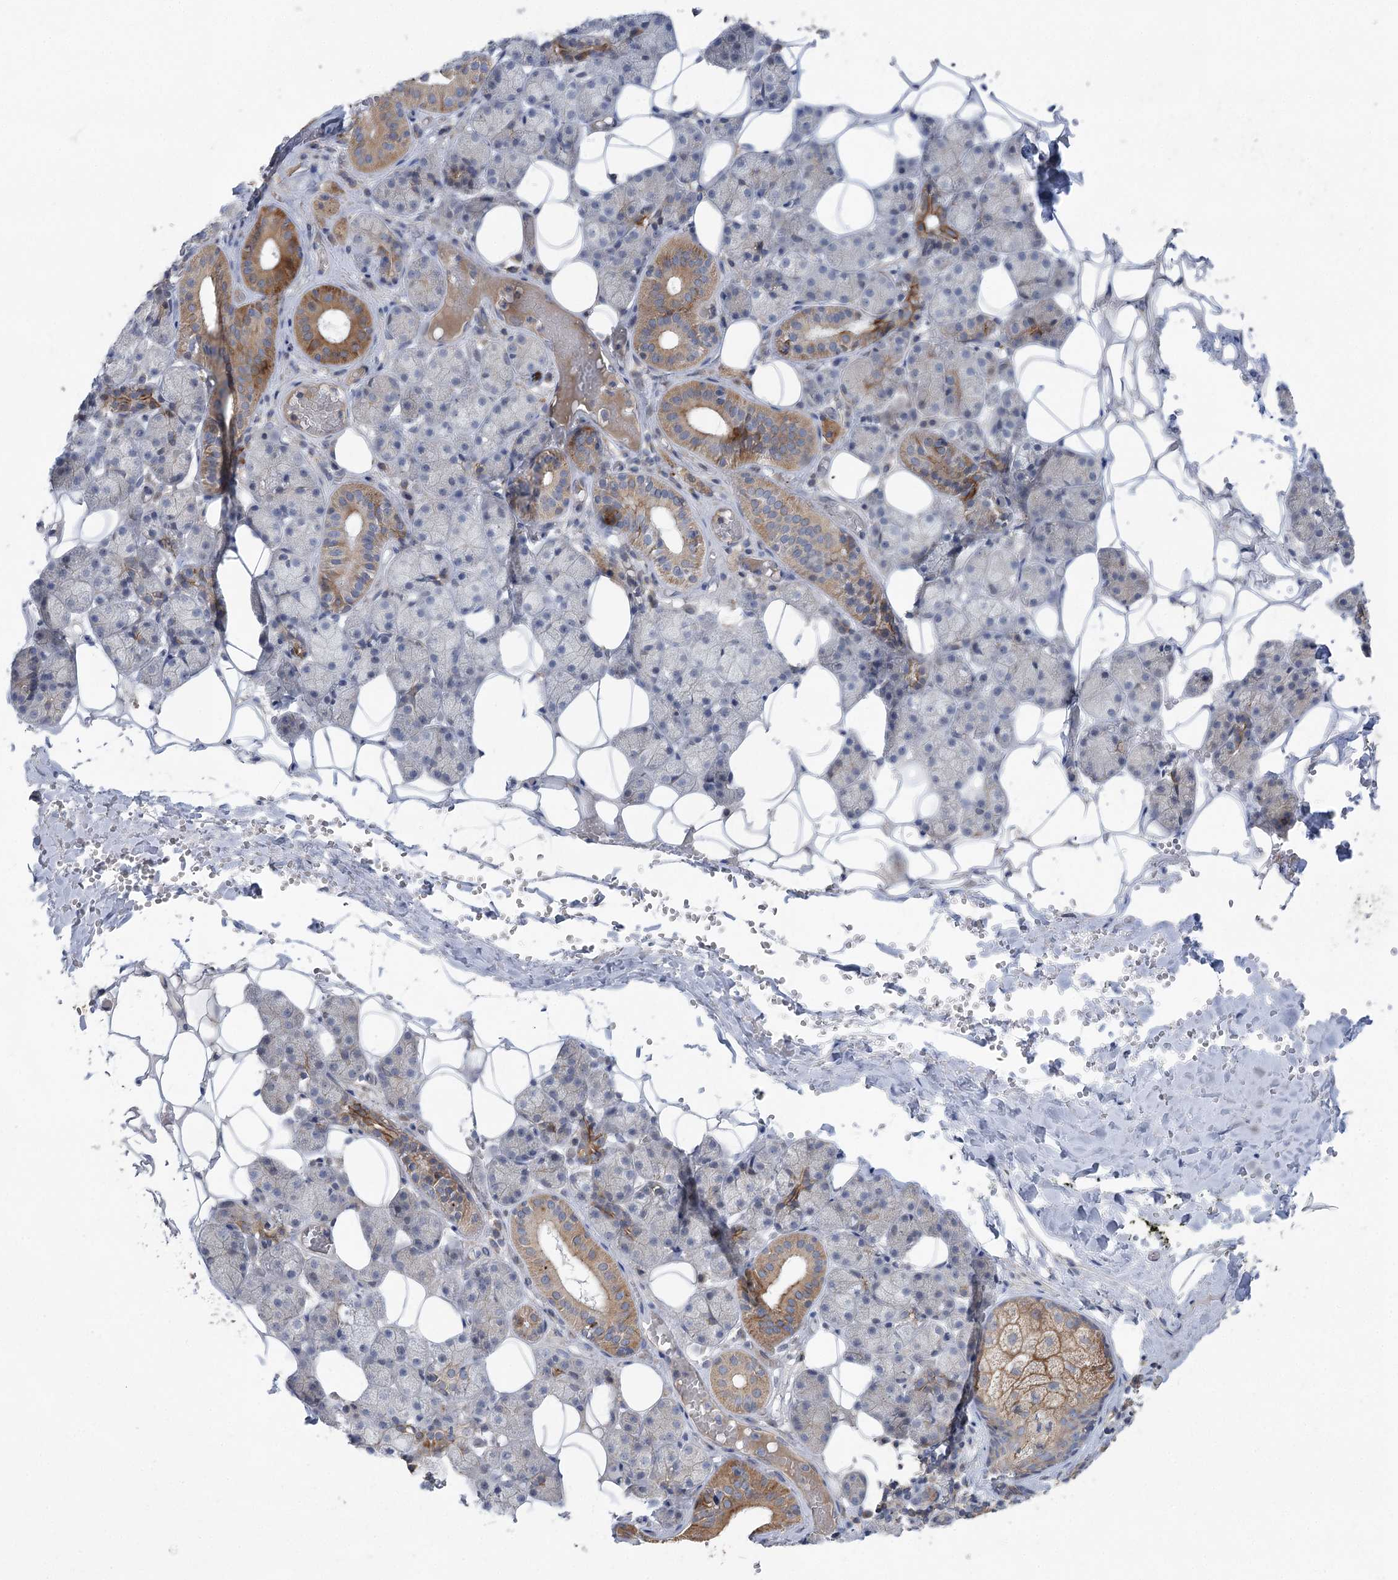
{"staining": {"intensity": "moderate", "quantity": "<25%", "location": "cytoplasmic/membranous"}, "tissue": "salivary gland", "cell_type": "Glandular cells", "image_type": "normal", "snomed": [{"axis": "morphology", "description": "Normal tissue, NOS"}, {"axis": "topography", "description": "Salivary gland"}], "caption": "High-power microscopy captured an IHC micrograph of benign salivary gland, revealing moderate cytoplasmic/membranous positivity in approximately <25% of glandular cells.", "gene": "SCN11A", "patient": {"sex": "female", "age": 33}}